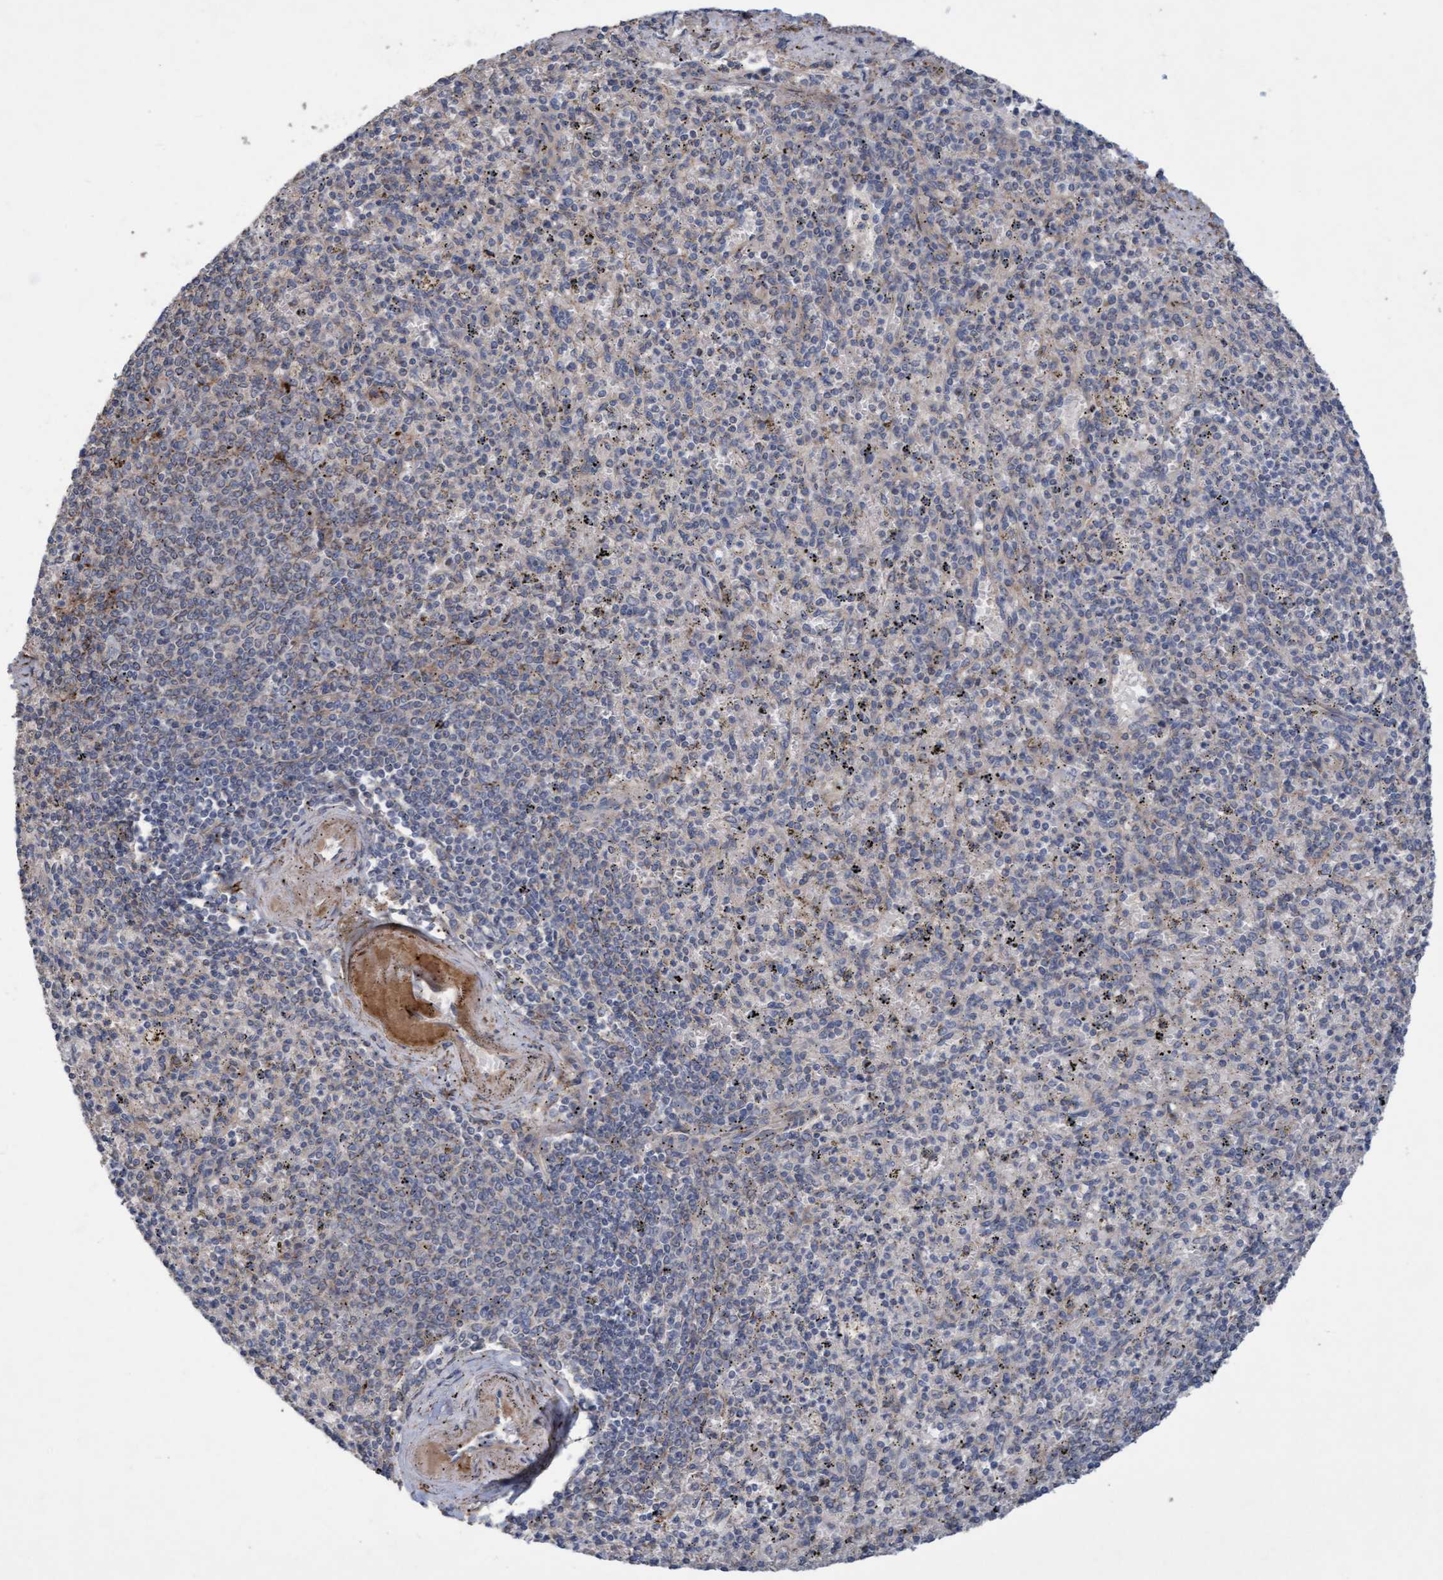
{"staining": {"intensity": "negative", "quantity": "none", "location": "none"}, "tissue": "spleen", "cell_type": "Cells in red pulp", "image_type": "normal", "snomed": [{"axis": "morphology", "description": "Normal tissue, NOS"}, {"axis": "topography", "description": "Spleen"}], "caption": "A photomicrograph of spleen stained for a protein exhibits no brown staining in cells in red pulp.", "gene": "DDHD2", "patient": {"sex": "male", "age": 72}}